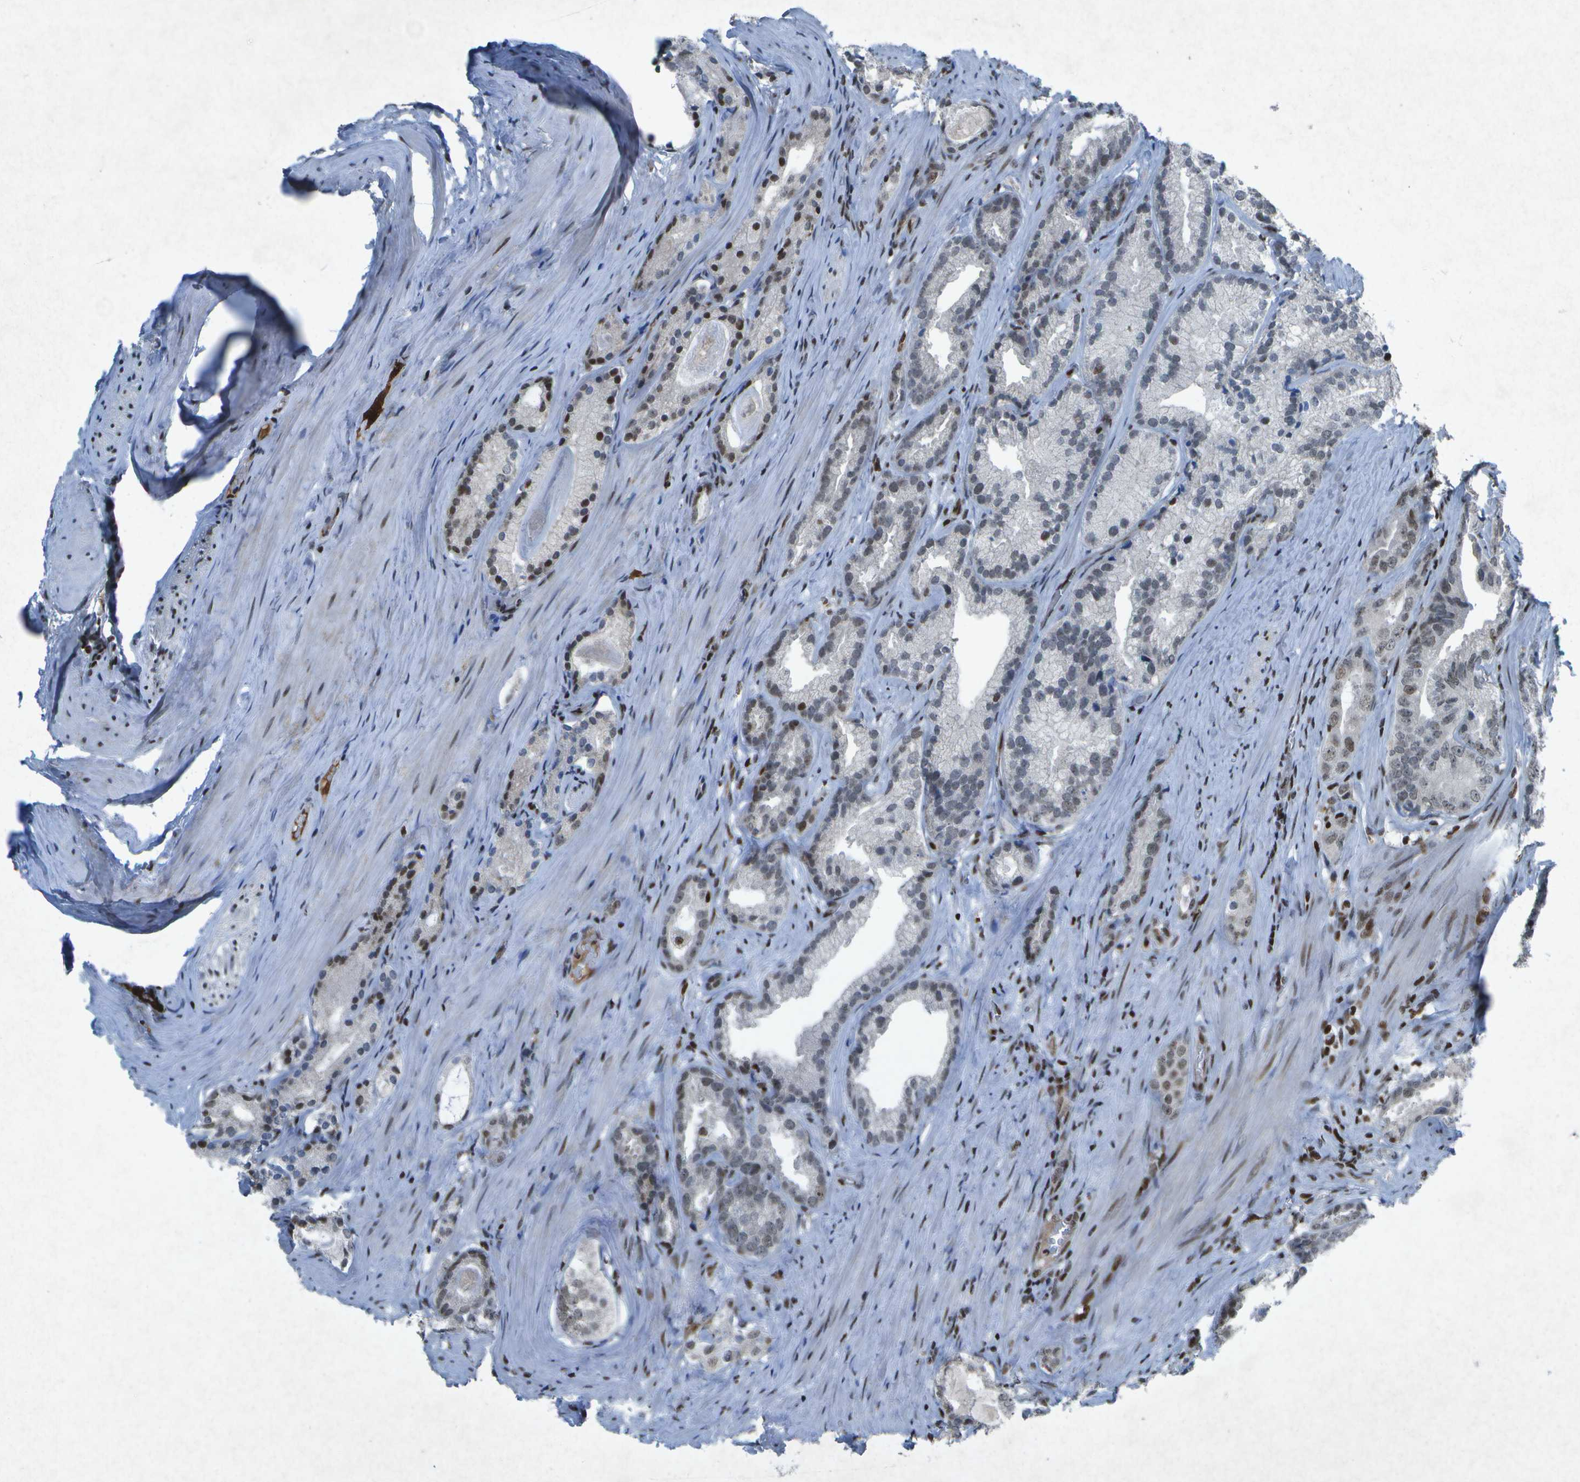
{"staining": {"intensity": "moderate", "quantity": "<25%", "location": "nuclear"}, "tissue": "prostate cancer", "cell_type": "Tumor cells", "image_type": "cancer", "snomed": [{"axis": "morphology", "description": "Adenocarcinoma, Low grade"}, {"axis": "topography", "description": "Prostate"}], "caption": "Prostate low-grade adenocarcinoma stained with a protein marker reveals moderate staining in tumor cells.", "gene": "MTA2", "patient": {"sex": "male", "age": 59}}